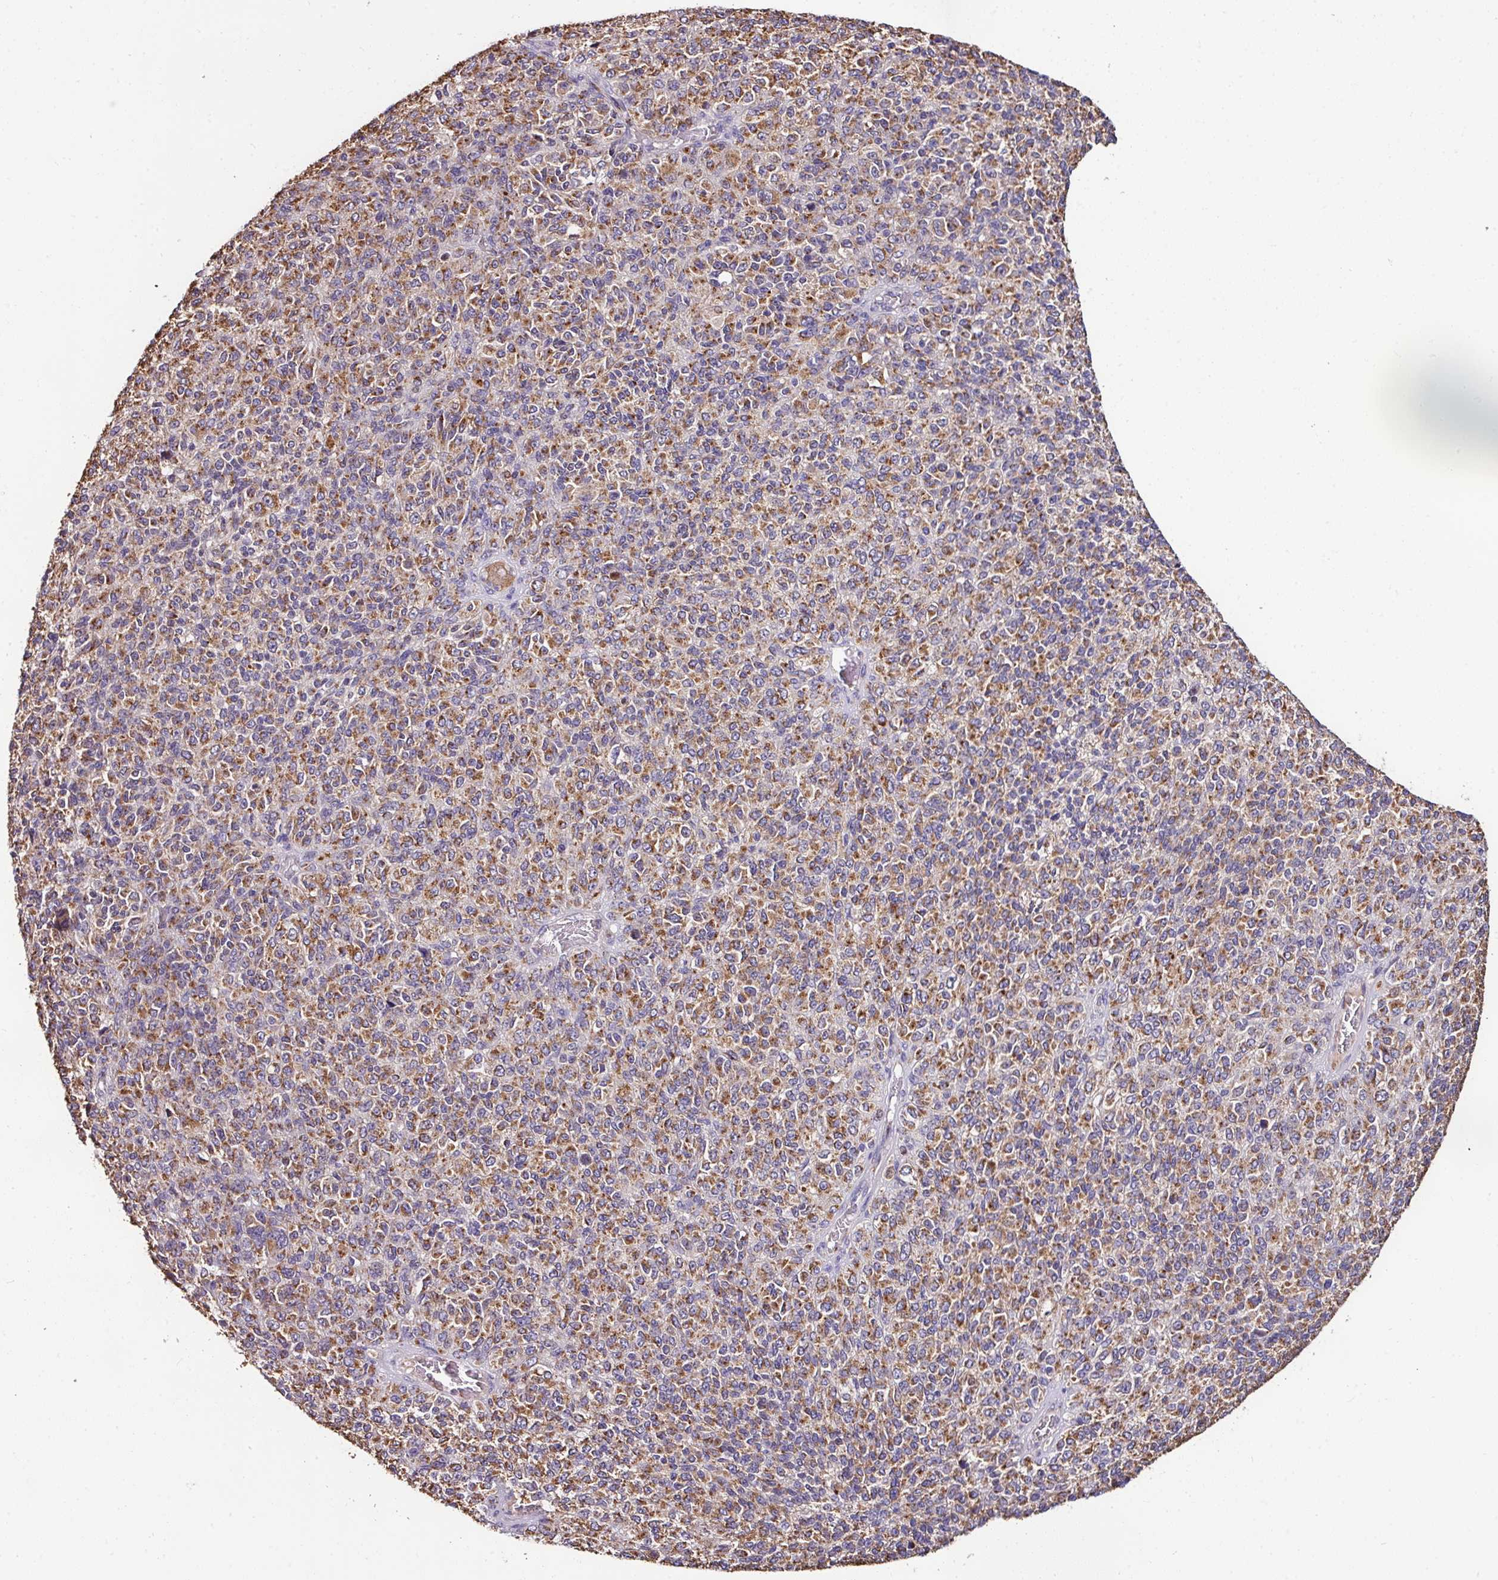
{"staining": {"intensity": "moderate", "quantity": ">75%", "location": "cytoplasmic/membranous"}, "tissue": "melanoma", "cell_type": "Tumor cells", "image_type": "cancer", "snomed": [{"axis": "morphology", "description": "Malignant melanoma, Metastatic site"}, {"axis": "topography", "description": "Brain"}], "caption": "This photomicrograph demonstrates IHC staining of human melanoma, with medium moderate cytoplasmic/membranous expression in approximately >75% of tumor cells.", "gene": "CPD", "patient": {"sex": "female", "age": 56}}